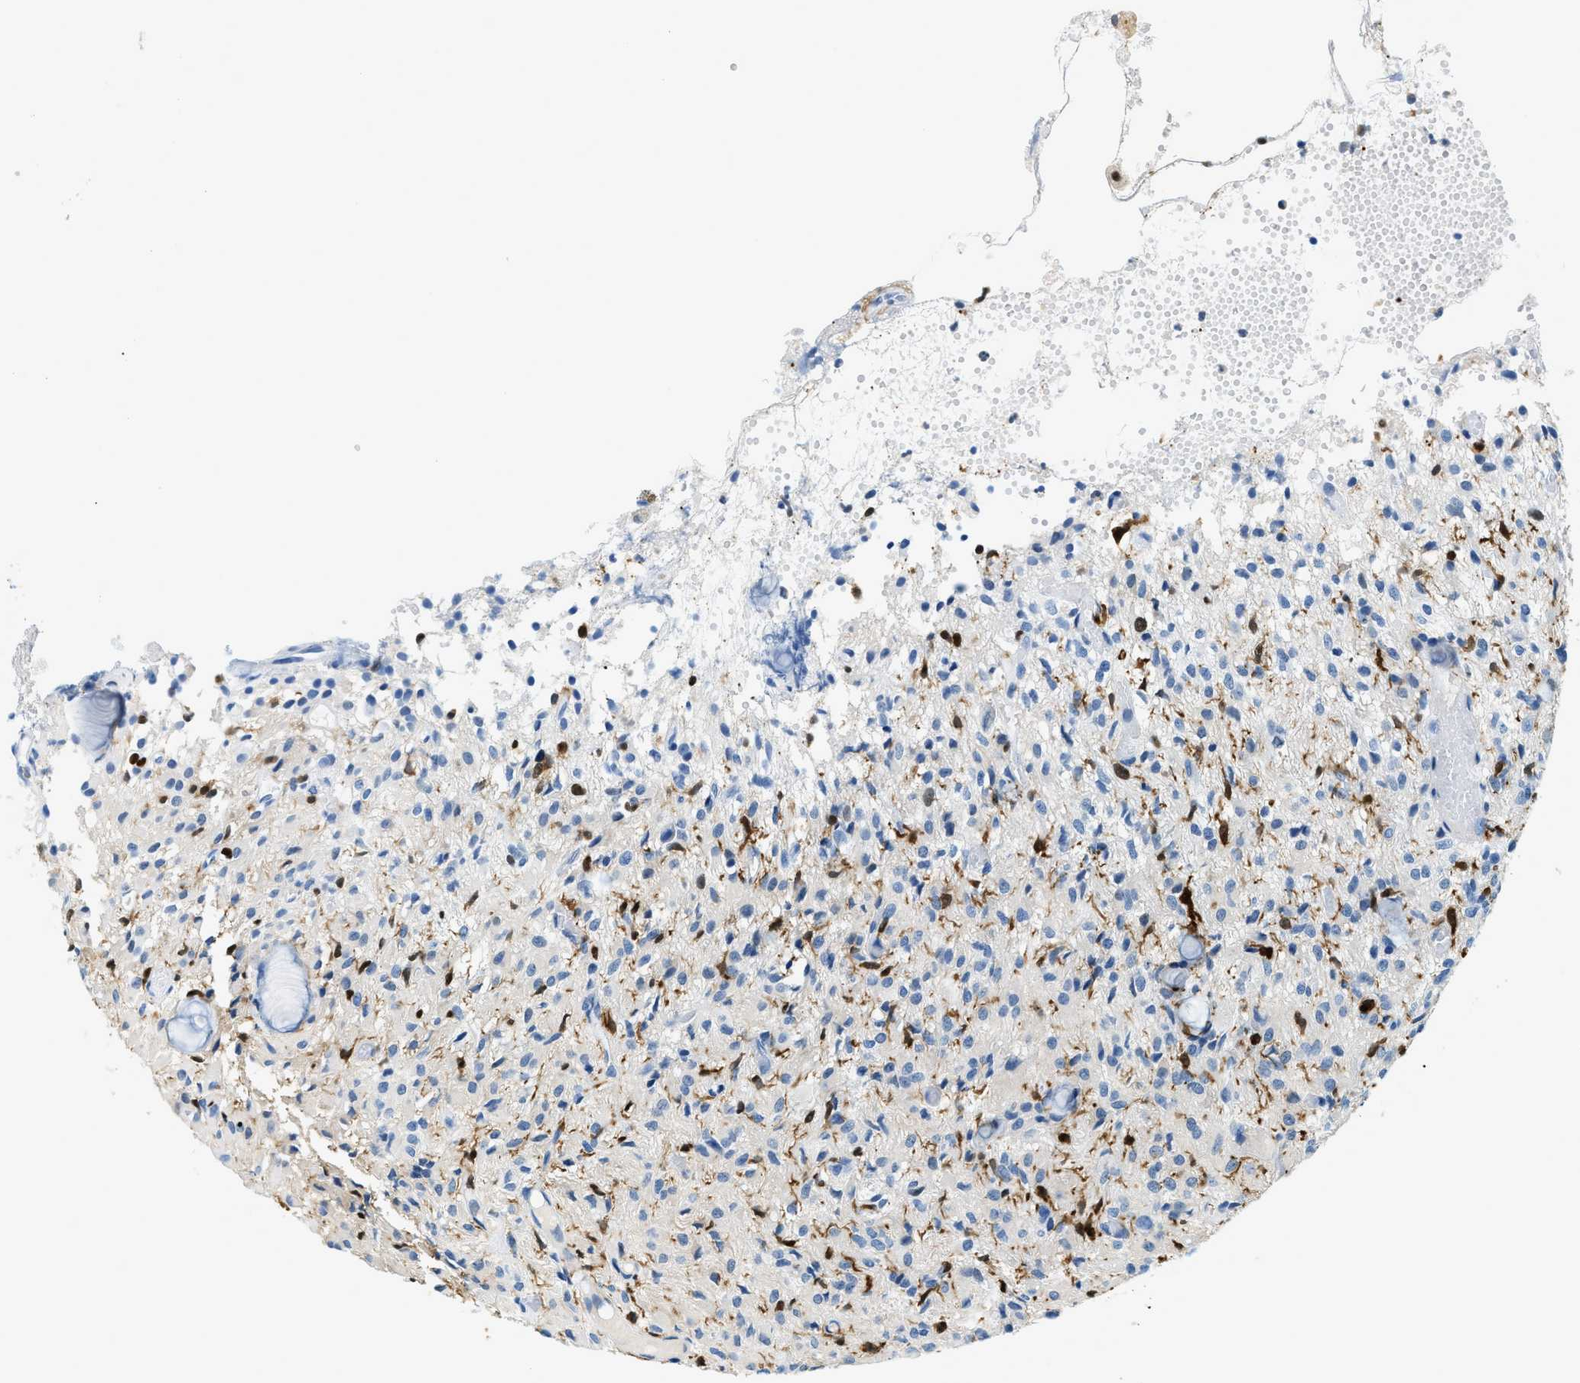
{"staining": {"intensity": "negative", "quantity": "none", "location": "none"}, "tissue": "glioma", "cell_type": "Tumor cells", "image_type": "cancer", "snomed": [{"axis": "morphology", "description": "Glioma, malignant, High grade"}, {"axis": "topography", "description": "Brain"}], "caption": "High magnification brightfield microscopy of malignant glioma (high-grade) stained with DAB (brown) and counterstained with hematoxylin (blue): tumor cells show no significant expression. The staining is performed using DAB brown chromogen with nuclei counter-stained in using hematoxylin.", "gene": "CAPG", "patient": {"sex": "female", "age": 59}}